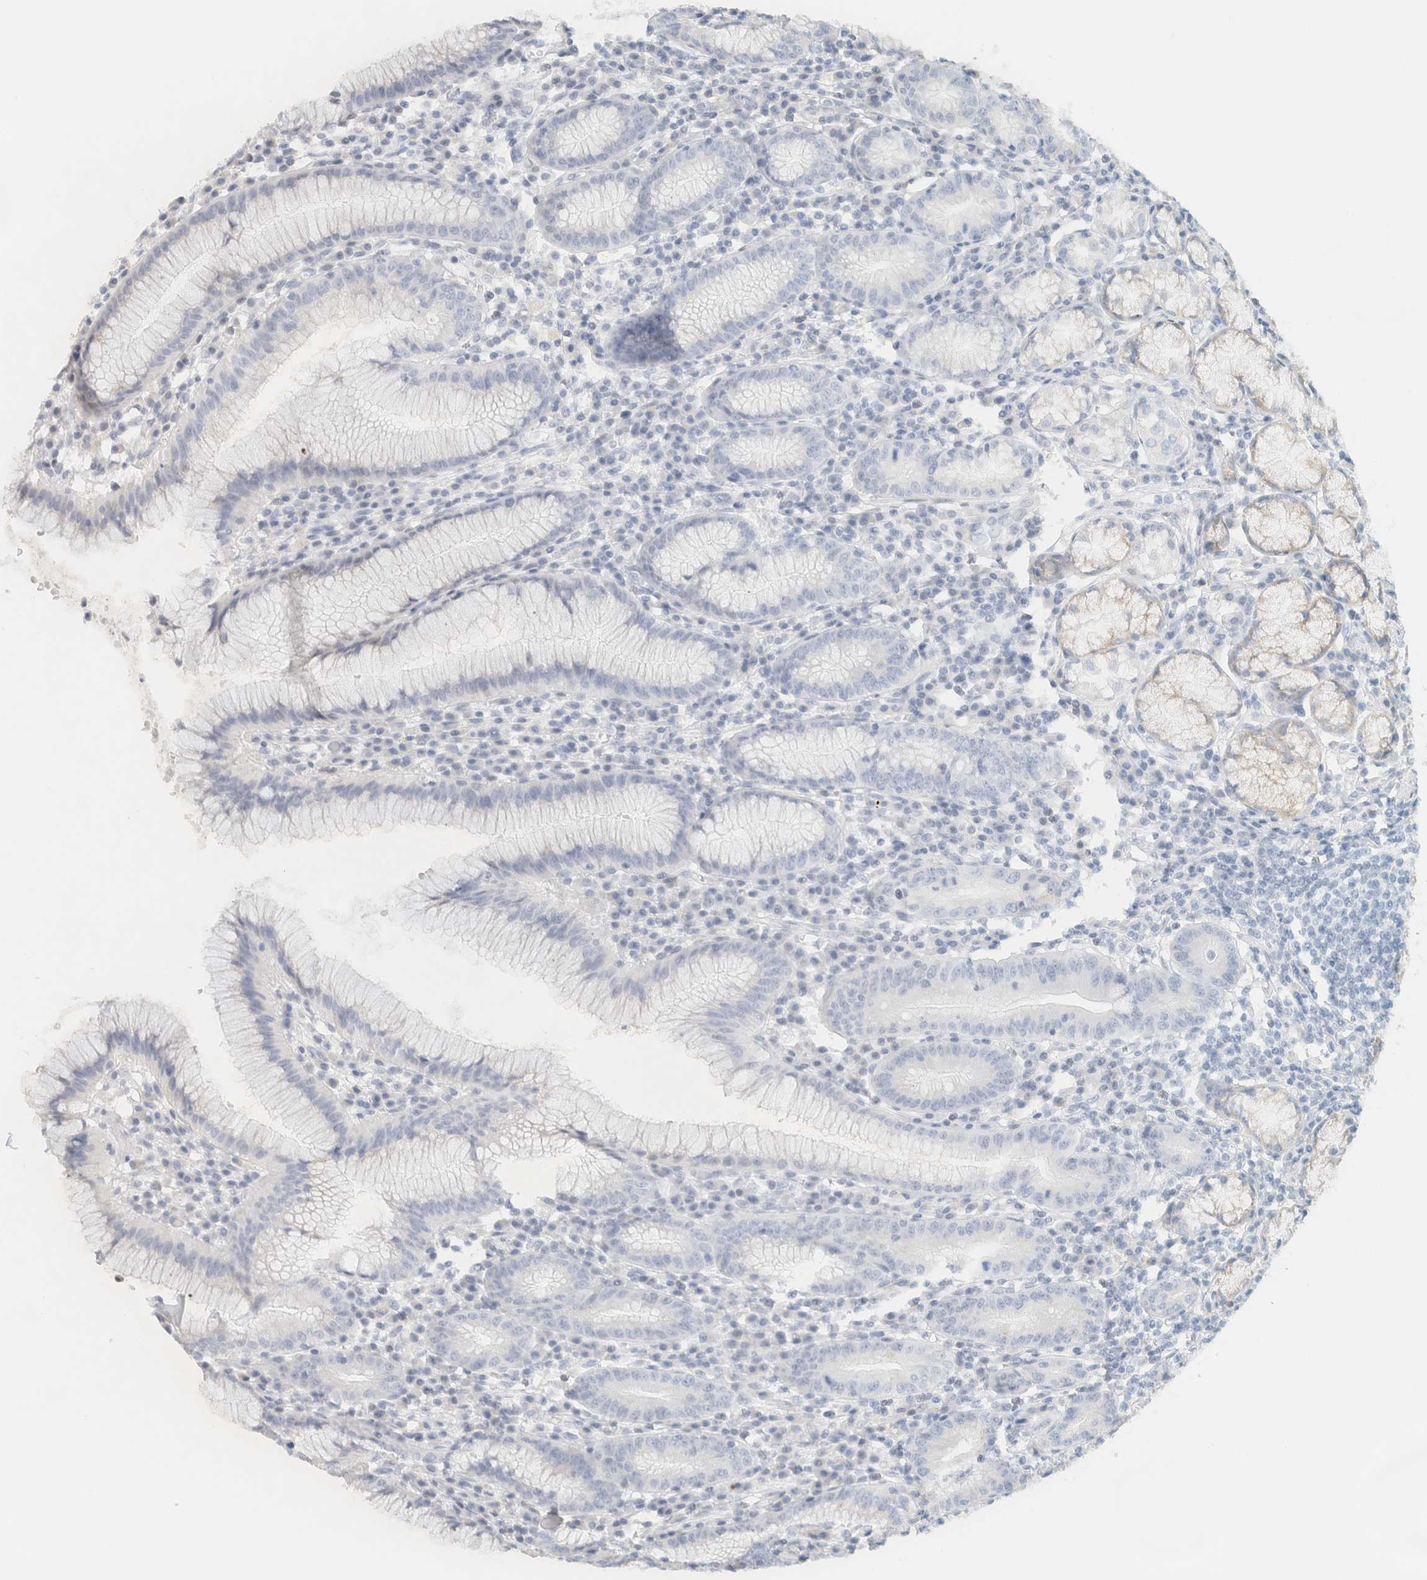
{"staining": {"intensity": "weak", "quantity": "<25%", "location": "cytoplasmic/membranous"}, "tissue": "stomach", "cell_type": "Glandular cells", "image_type": "normal", "snomed": [{"axis": "morphology", "description": "Normal tissue, NOS"}, {"axis": "topography", "description": "Stomach"}], "caption": "High power microscopy histopathology image of an immunohistochemistry histopathology image of unremarkable stomach, revealing no significant positivity in glandular cells.", "gene": "SPNS3", "patient": {"sex": "male", "age": 55}}